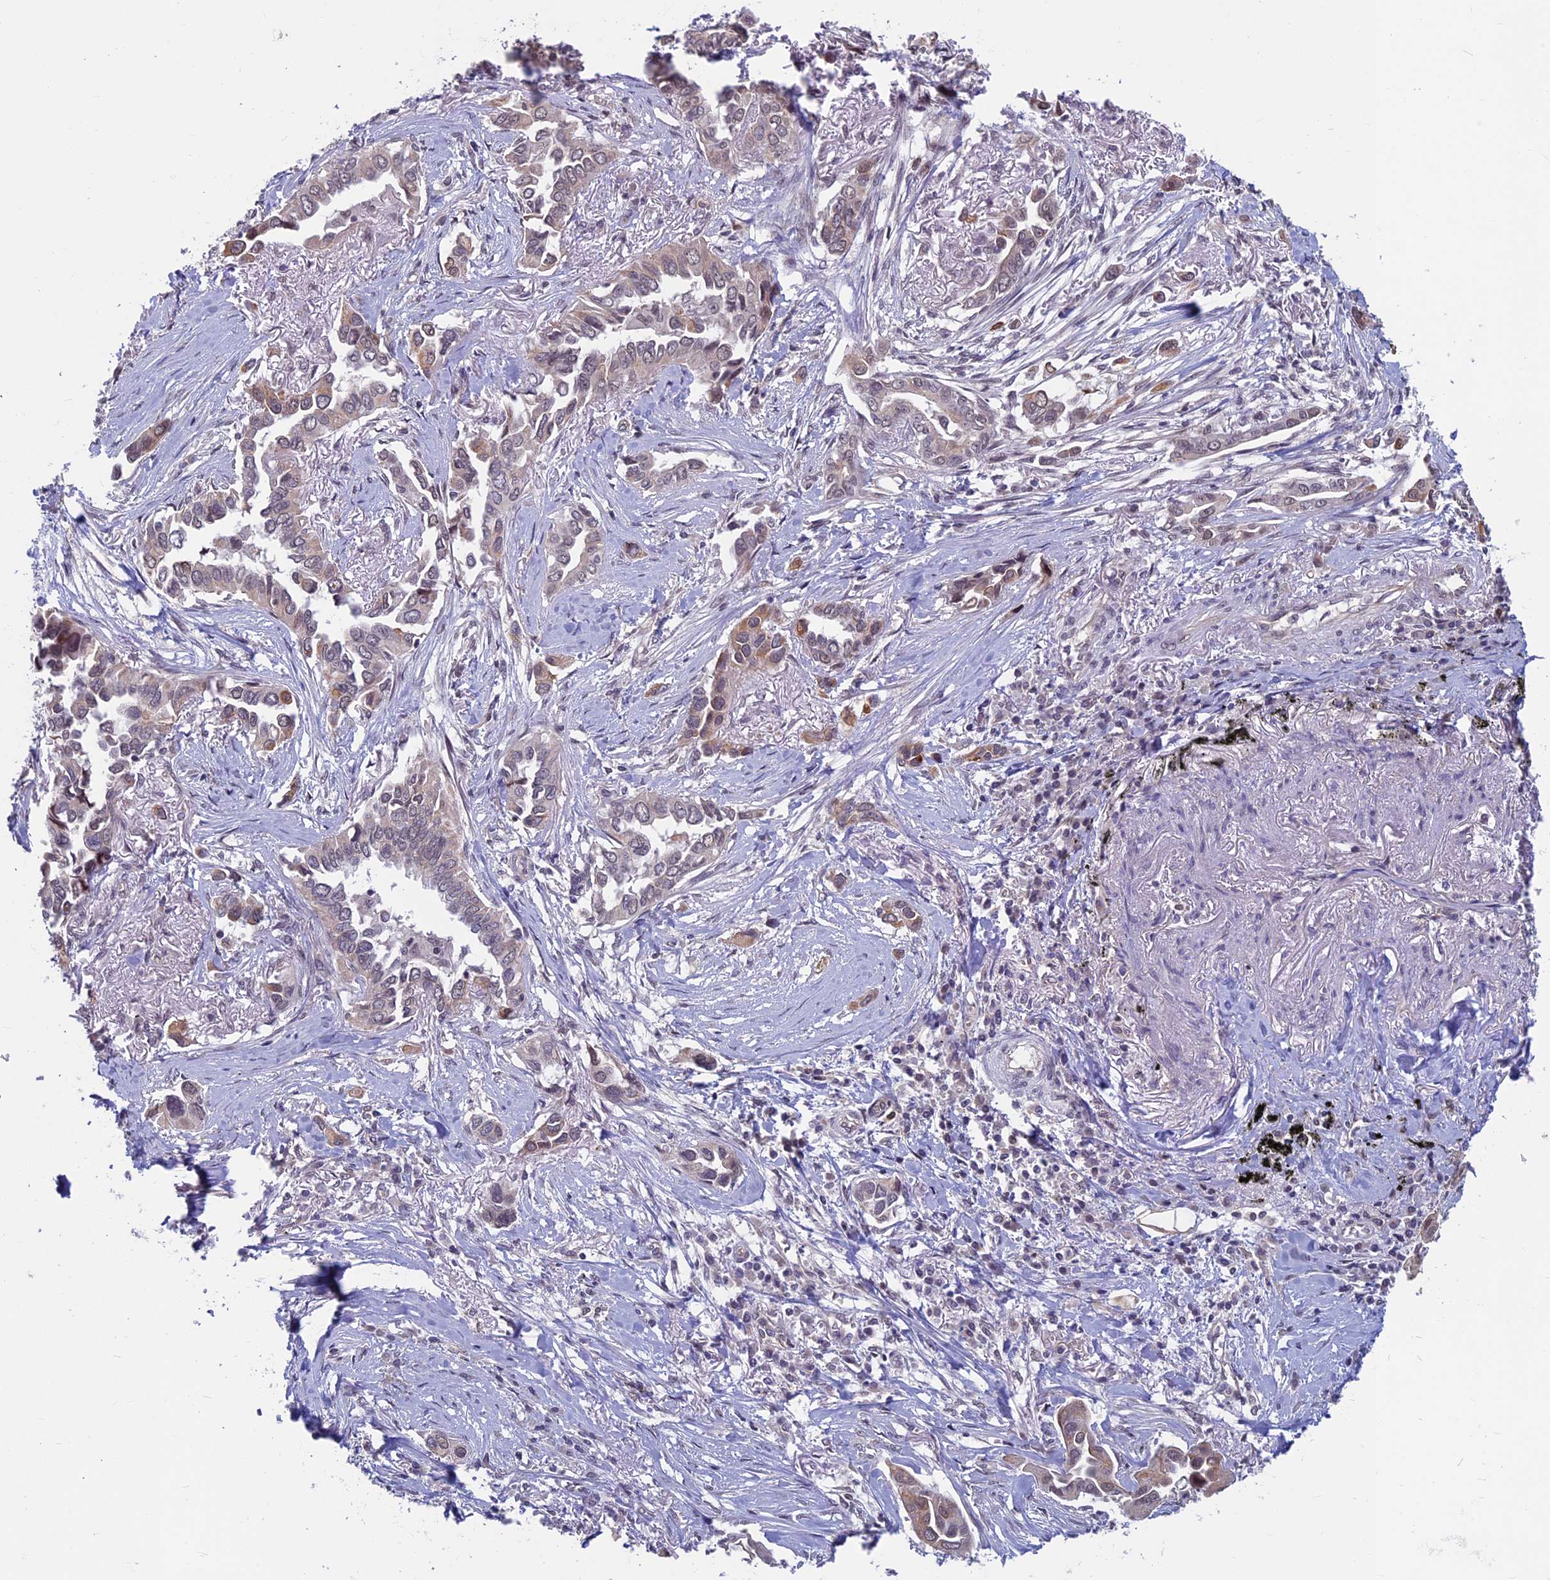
{"staining": {"intensity": "weak", "quantity": "25%-75%", "location": "cytoplasmic/membranous"}, "tissue": "lung cancer", "cell_type": "Tumor cells", "image_type": "cancer", "snomed": [{"axis": "morphology", "description": "Adenocarcinoma, NOS"}, {"axis": "topography", "description": "Lung"}], "caption": "The micrograph exhibits a brown stain indicating the presence of a protein in the cytoplasmic/membranous of tumor cells in lung cancer (adenocarcinoma).", "gene": "SPIRE1", "patient": {"sex": "female", "age": 76}}